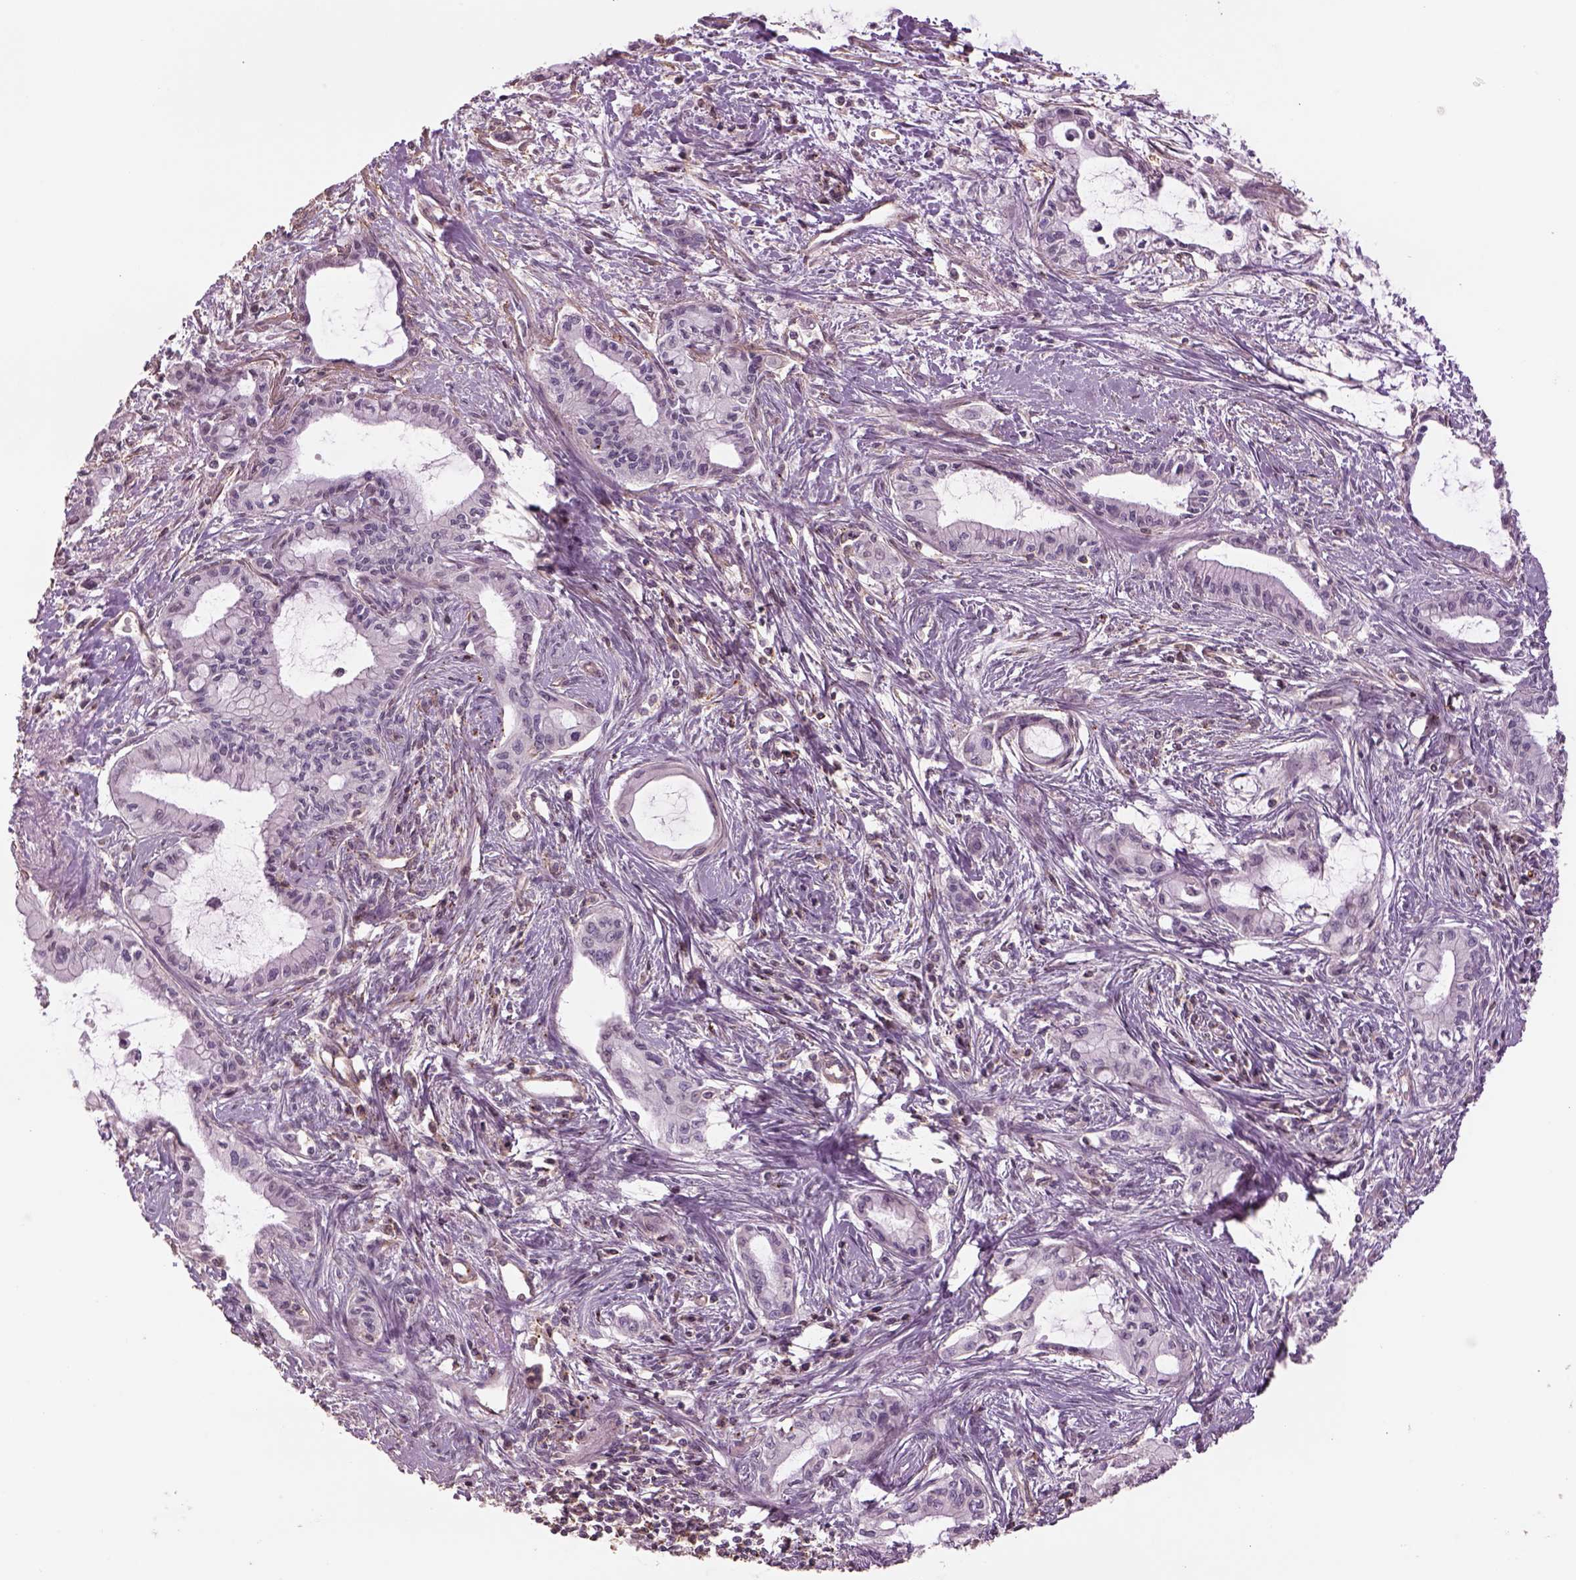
{"staining": {"intensity": "negative", "quantity": "none", "location": "none"}, "tissue": "pancreatic cancer", "cell_type": "Tumor cells", "image_type": "cancer", "snomed": [{"axis": "morphology", "description": "Adenocarcinoma, NOS"}, {"axis": "topography", "description": "Pancreas"}], "caption": "An image of human pancreatic cancer is negative for staining in tumor cells.", "gene": "LIN7A", "patient": {"sex": "male", "age": 48}}